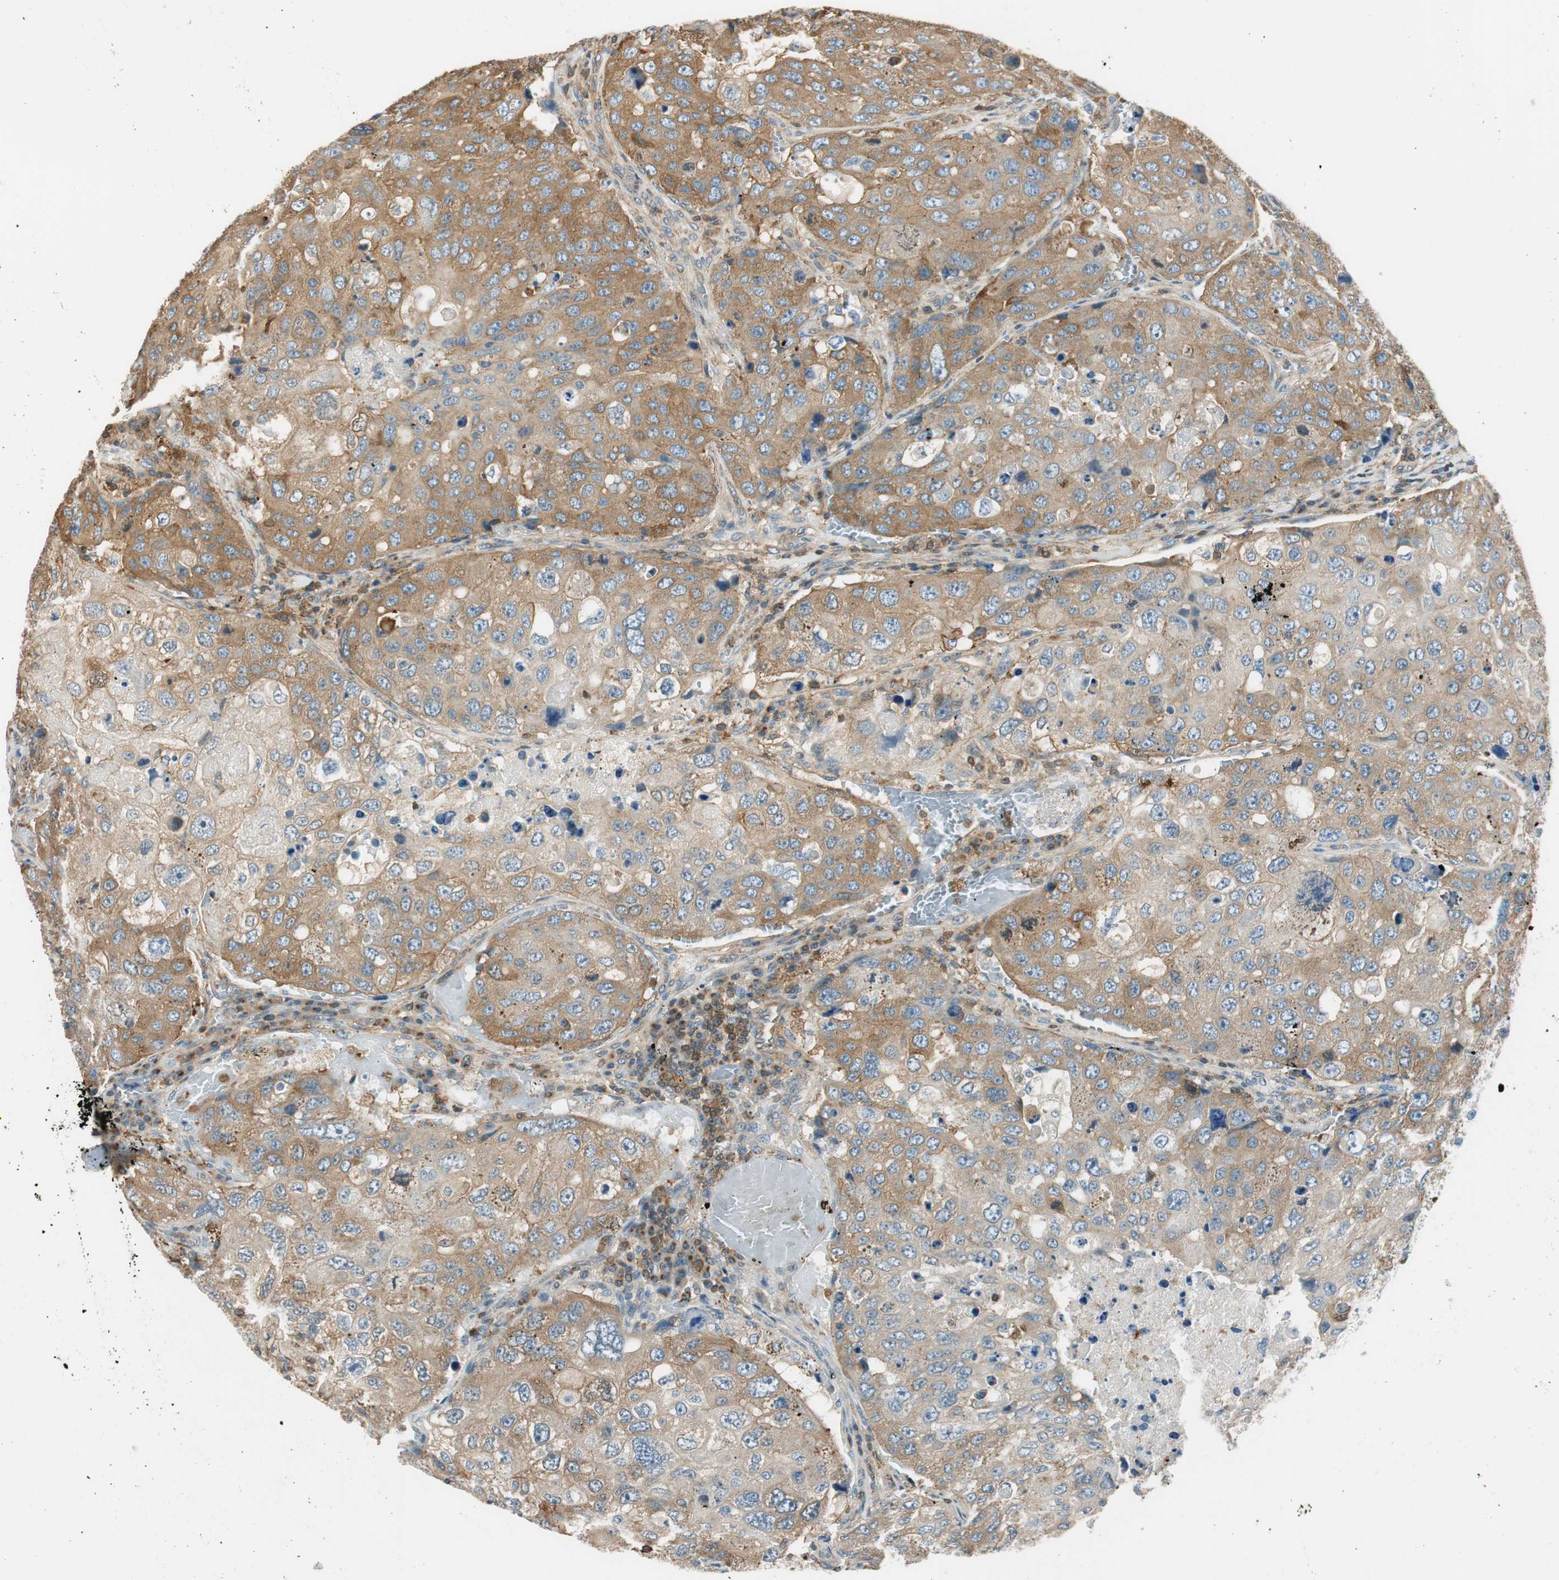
{"staining": {"intensity": "moderate", "quantity": ">75%", "location": "cytoplasmic/membranous"}, "tissue": "urothelial cancer", "cell_type": "Tumor cells", "image_type": "cancer", "snomed": [{"axis": "morphology", "description": "Urothelial carcinoma, High grade"}, {"axis": "topography", "description": "Lymph node"}, {"axis": "topography", "description": "Urinary bladder"}], "caption": "Immunohistochemical staining of human urothelial carcinoma (high-grade) reveals medium levels of moderate cytoplasmic/membranous protein positivity in approximately >75% of tumor cells. Immunohistochemistry (ihc) stains the protein of interest in brown and the nuclei are stained blue.", "gene": "PI4K2B", "patient": {"sex": "male", "age": 51}}